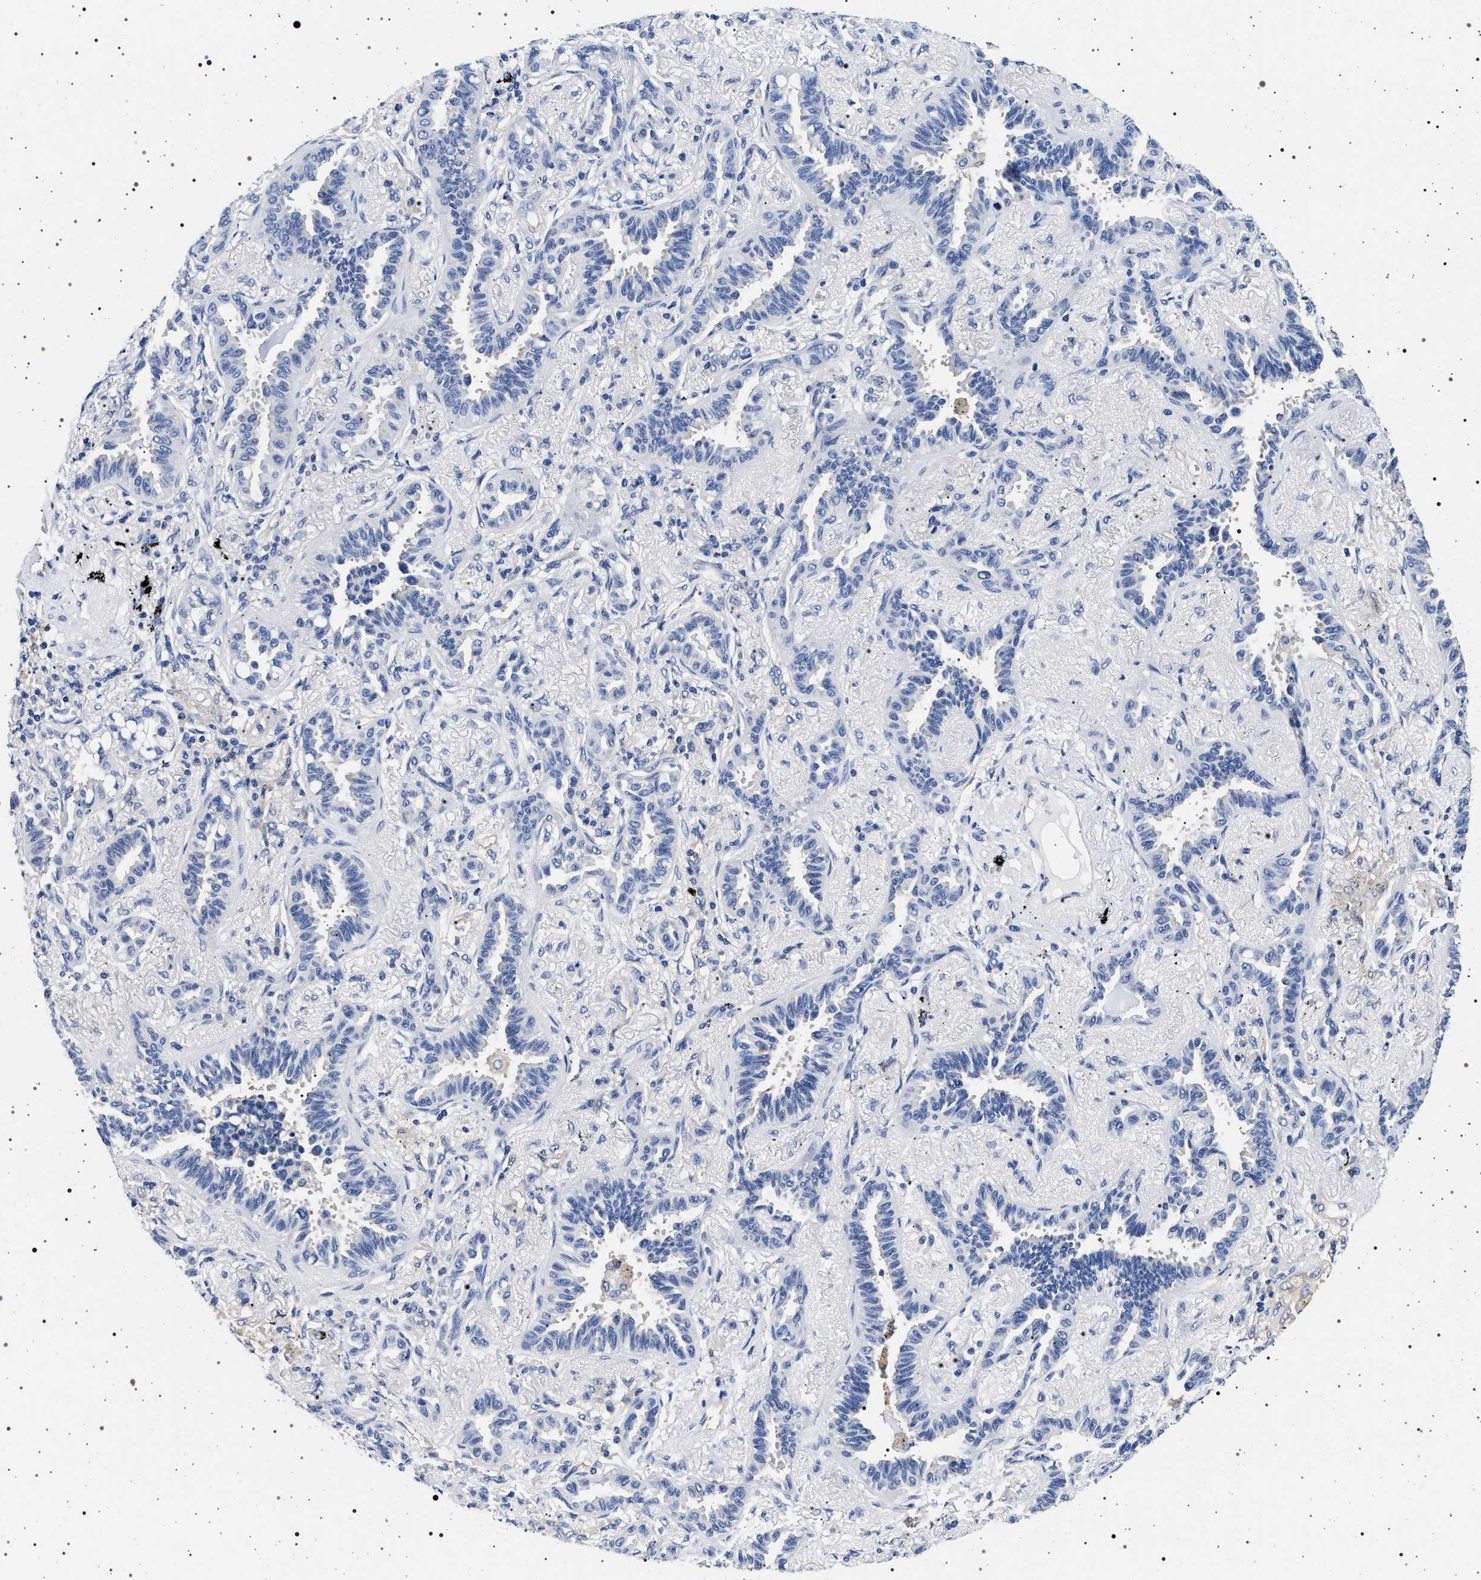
{"staining": {"intensity": "negative", "quantity": "none", "location": "none"}, "tissue": "lung cancer", "cell_type": "Tumor cells", "image_type": "cancer", "snomed": [{"axis": "morphology", "description": "Adenocarcinoma, NOS"}, {"axis": "topography", "description": "Lung"}], "caption": "Micrograph shows no significant protein positivity in tumor cells of lung cancer.", "gene": "HSD17B1", "patient": {"sex": "male", "age": 59}}